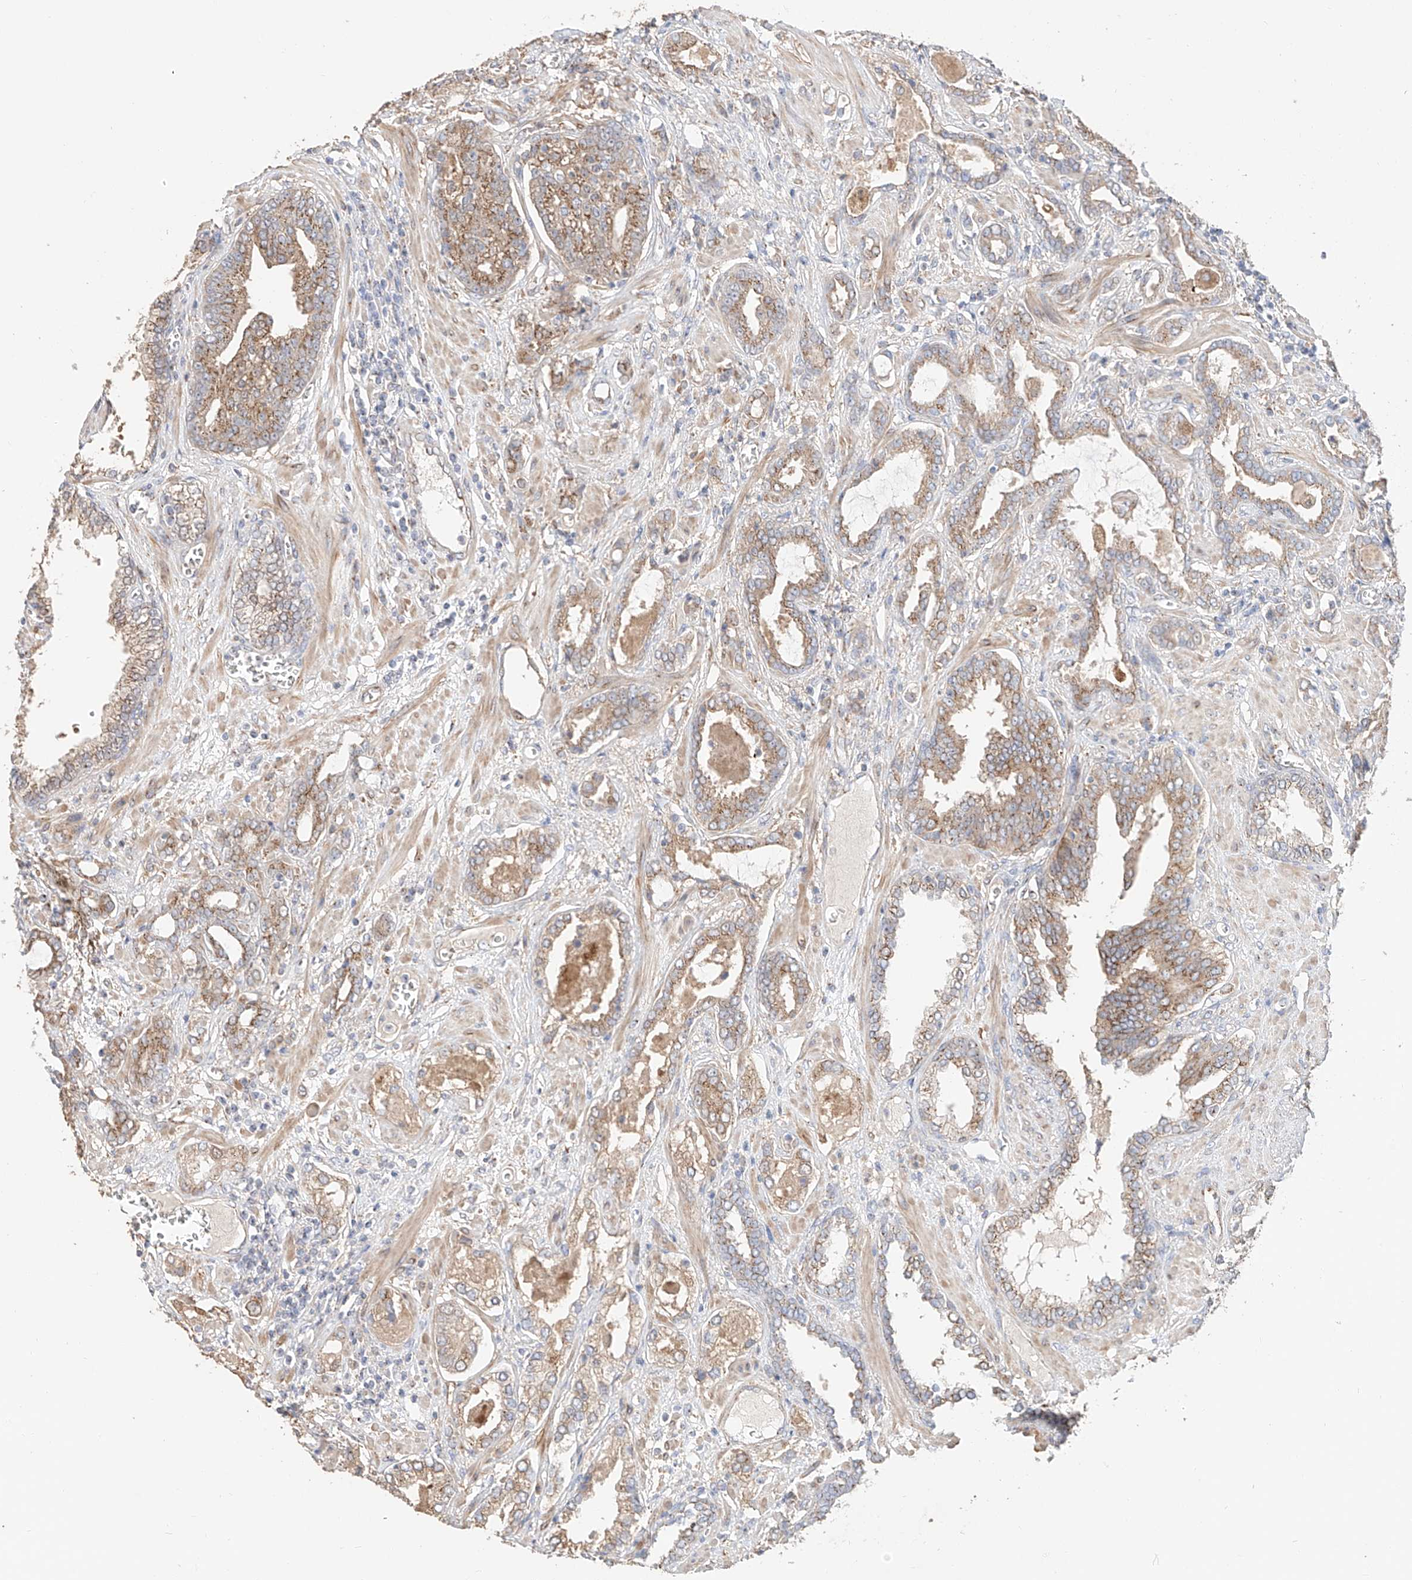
{"staining": {"intensity": "moderate", "quantity": ">75%", "location": "cytoplasmic/membranous"}, "tissue": "prostate cancer", "cell_type": "Tumor cells", "image_type": "cancer", "snomed": [{"axis": "morphology", "description": "Adenocarcinoma, High grade"}, {"axis": "topography", "description": "Prostate and seminal vesicle, NOS"}], "caption": "This is a micrograph of IHC staining of adenocarcinoma (high-grade) (prostate), which shows moderate positivity in the cytoplasmic/membranous of tumor cells.", "gene": "MOSPD1", "patient": {"sex": "male", "age": 67}}